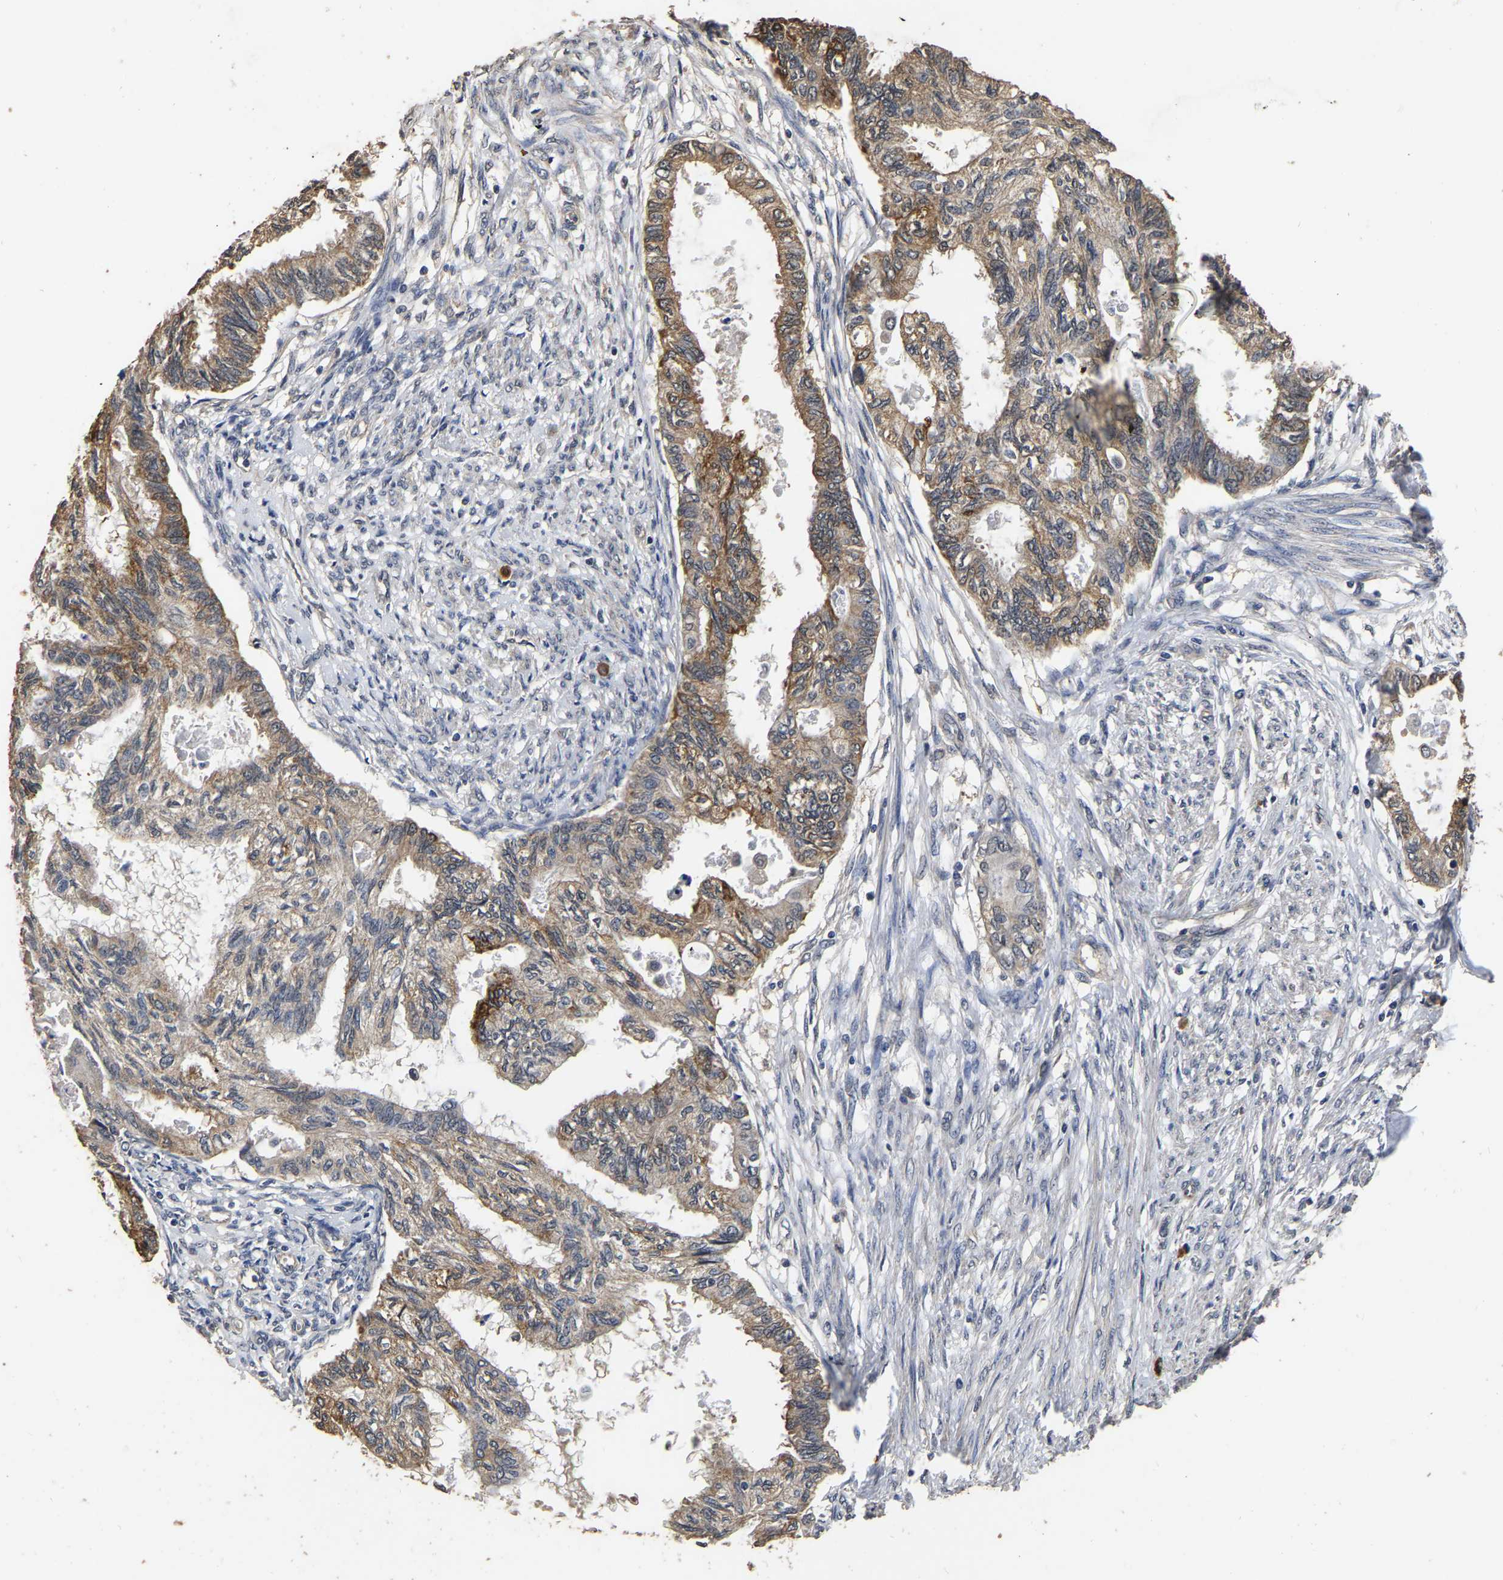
{"staining": {"intensity": "moderate", "quantity": ">75%", "location": "cytoplasmic/membranous"}, "tissue": "cervical cancer", "cell_type": "Tumor cells", "image_type": "cancer", "snomed": [{"axis": "morphology", "description": "Normal tissue, NOS"}, {"axis": "morphology", "description": "Adenocarcinoma, NOS"}, {"axis": "topography", "description": "Cervix"}, {"axis": "topography", "description": "Endometrium"}], "caption": "Human adenocarcinoma (cervical) stained with a brown dye exhibits moderate cytoplasmic/membranous positive positivity in about >75% of tumor cells.", "gene": "STK32C", "patient": {"sex": "female", "age": 86}}